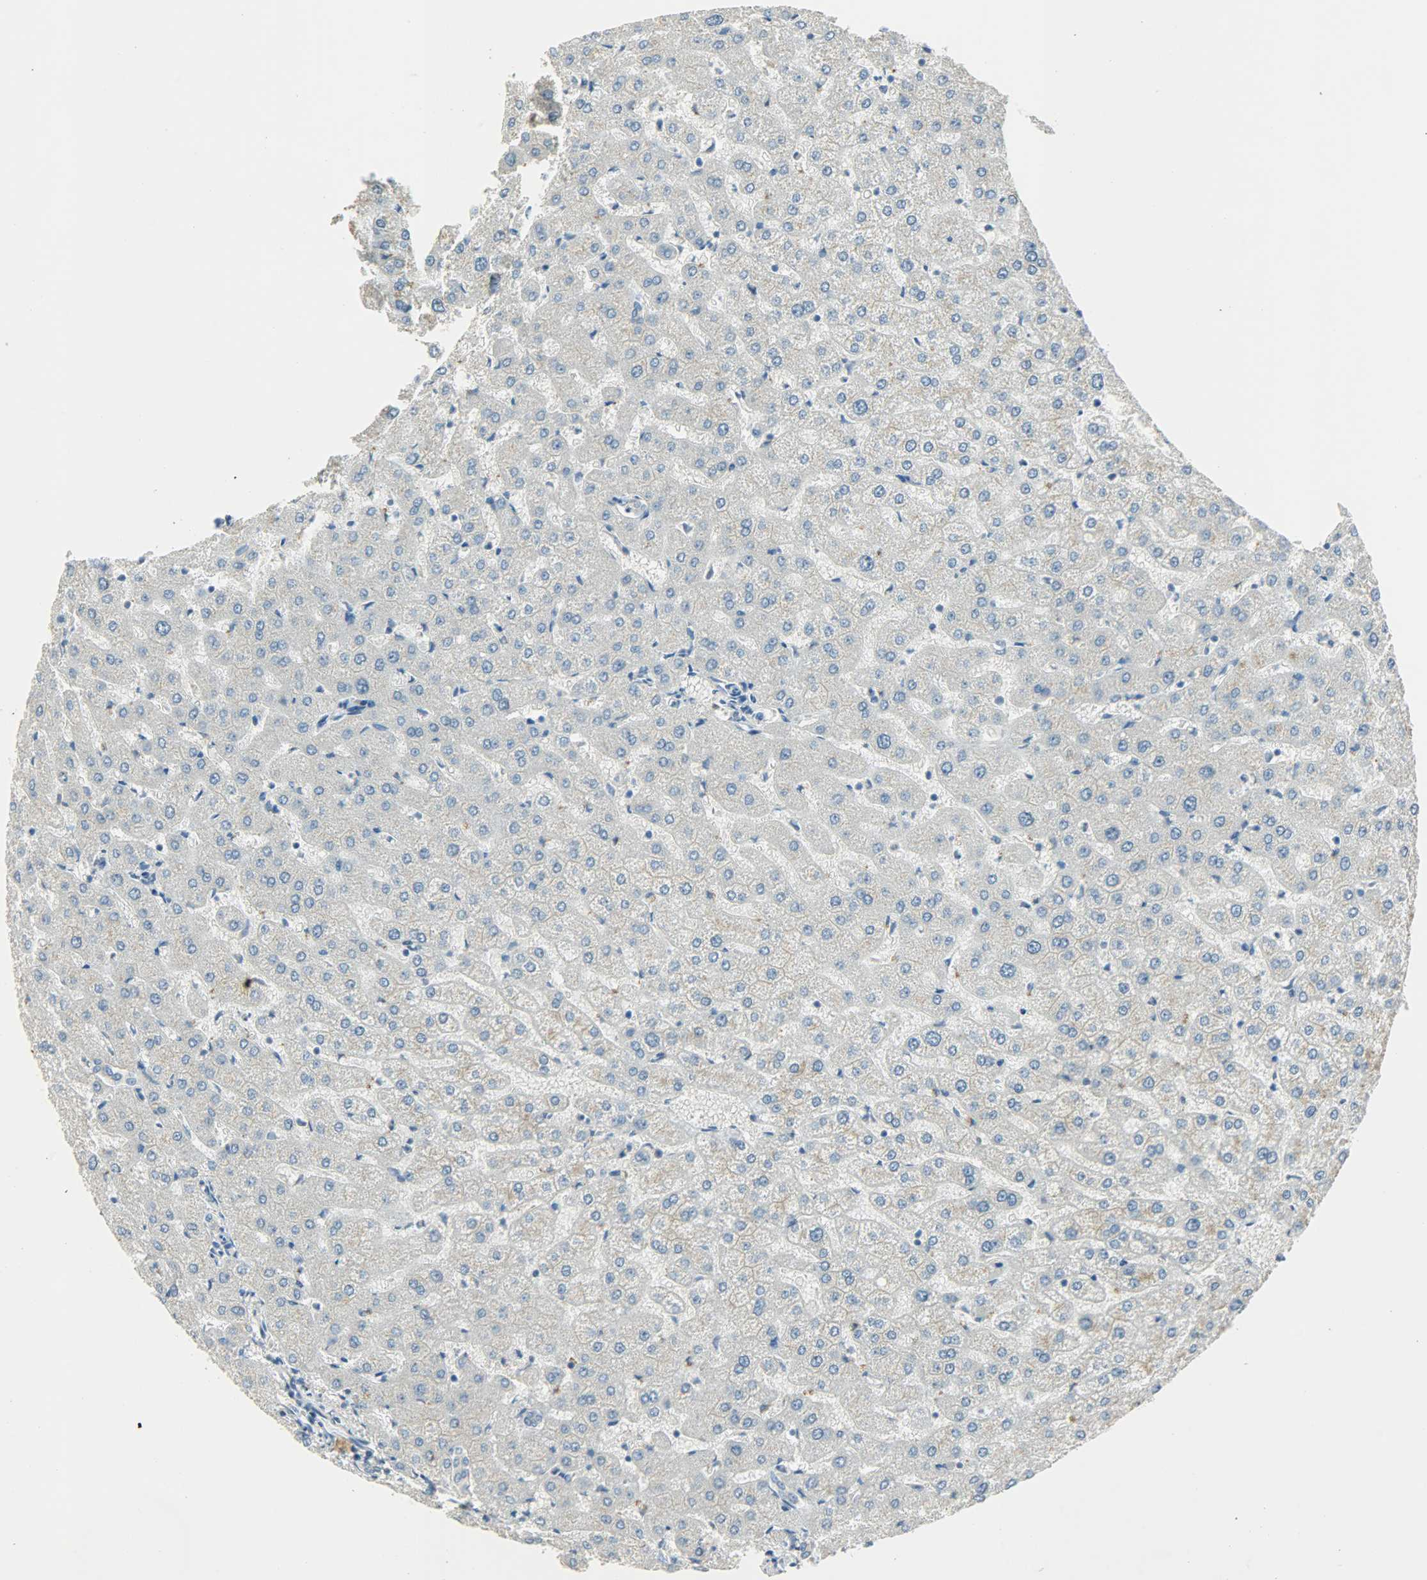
{"staining": {"intensity": "weak", "quantity": "25%-75%", "location": "cytoplasmic/membranous"}, "tissue": "liver", "cell_type": "Cholangiocytes", "image_type": "normal", "snomed": [{"axis": "morphology", "description": "Normal tissue, NOS"}, {"axis": "morphology", "description": "Fibrosis, NOS"}, {"axis": "topography", "description": "Liver"}], "caption": "Immunohistochemical staining of unremarkable liver shows 25%-75% levels of weak cytoplasmic/membranous protein staining in about 25%-75% of cholangiocytes. (Brightfield microscopy of DAB IHC at high magnification).", "gene": "TPX2", "patient": {"sex": "female", "age": 29}}